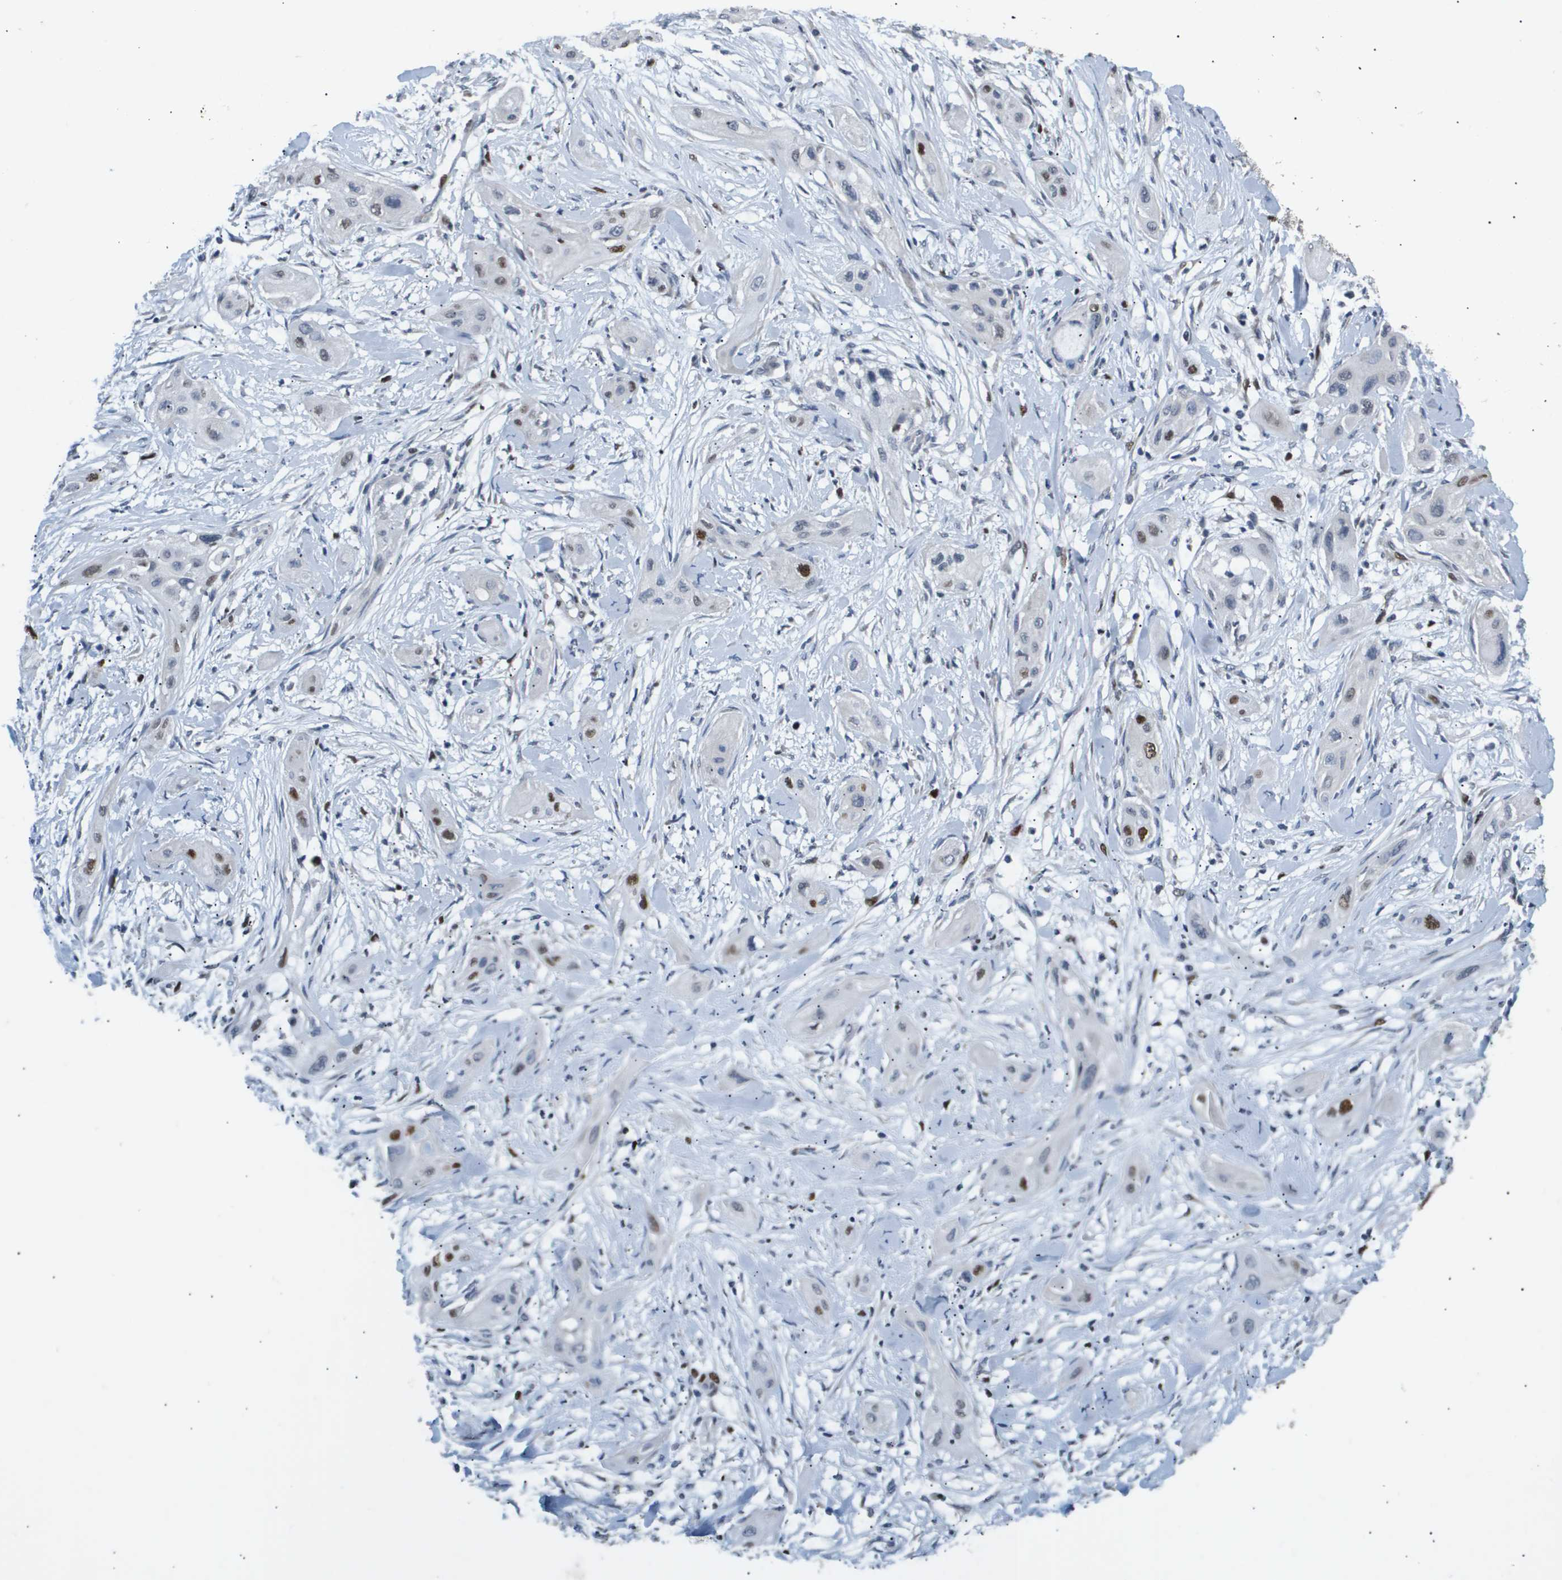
{"staining": {"intensity": "strong", "quantity": "<25%", "location": "nuclear"}, "tissue": "lung cancer", "cell_type": "Tumor cells", "image_type": "cancer", "snomed": [{"axis": "morphology", "description": "Squamous cell carcinoma, NOS"}, {"axis": "topography", "description": "Lung"}], "caption": "Protein analysis of lung cancer (squamous cell carcinoma) tissue exhibits strong nuclear positivity in about <25% of tumor cells.", "gene": "ANAPC2", "patient": {"sex": "female", "age": 47}}